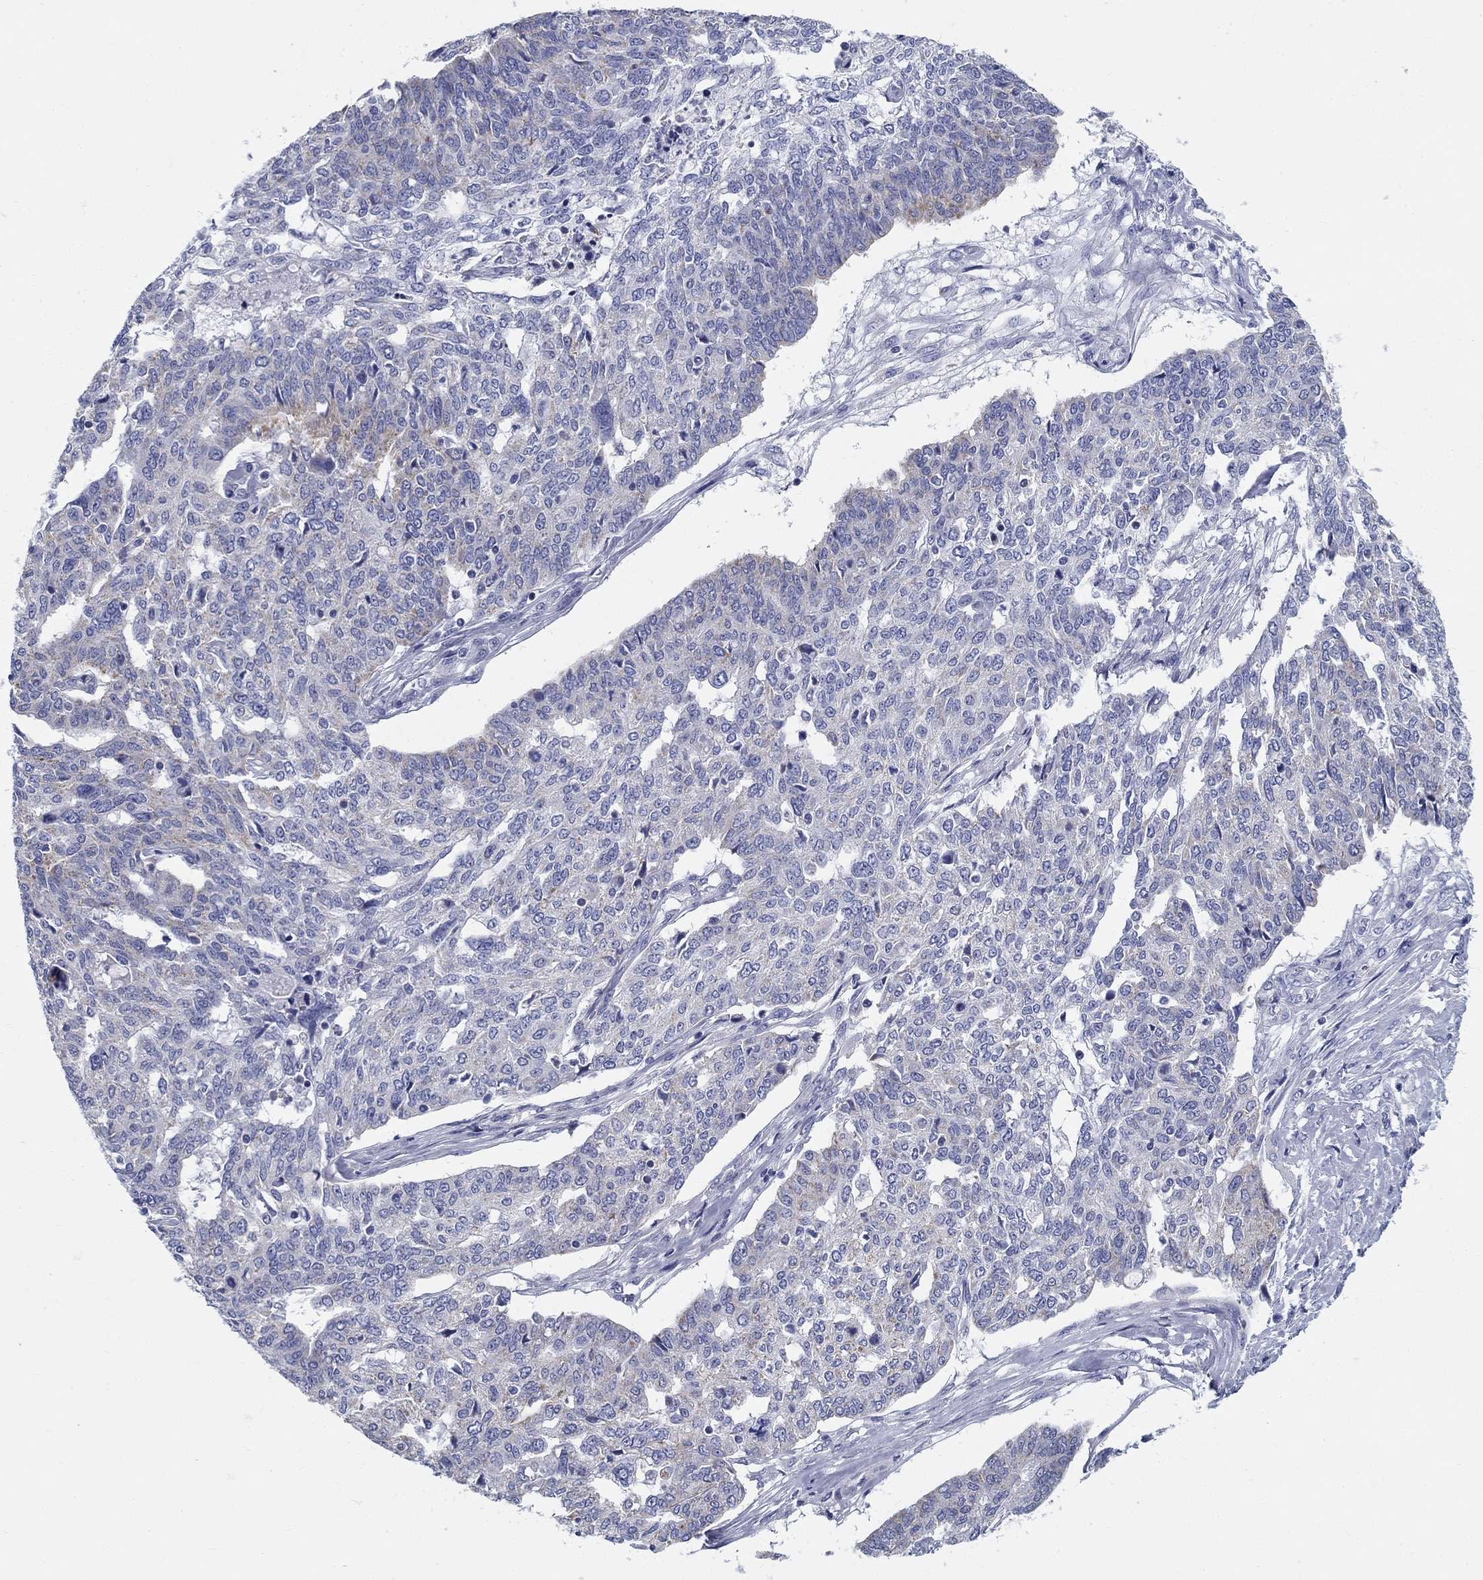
{"staining": {"intensity": "negative", "quantity": "none", "location": "none"}, "tissue": "ovarian cancer", "cell_type": "Tumor cells", "image_type": "cancer", "snomed": [{"axis": "morphology", "description": "Cystadenocarcinoma, serous, NOS"}, {"axis": "topography", "description": "Ovary"}], "caption": "Tumor cells are negative for protein expression in human serous cystadenocarcinoma (ovarian).", "gene": "UPB1", "patient": {"sex": "female", "age": 67}}